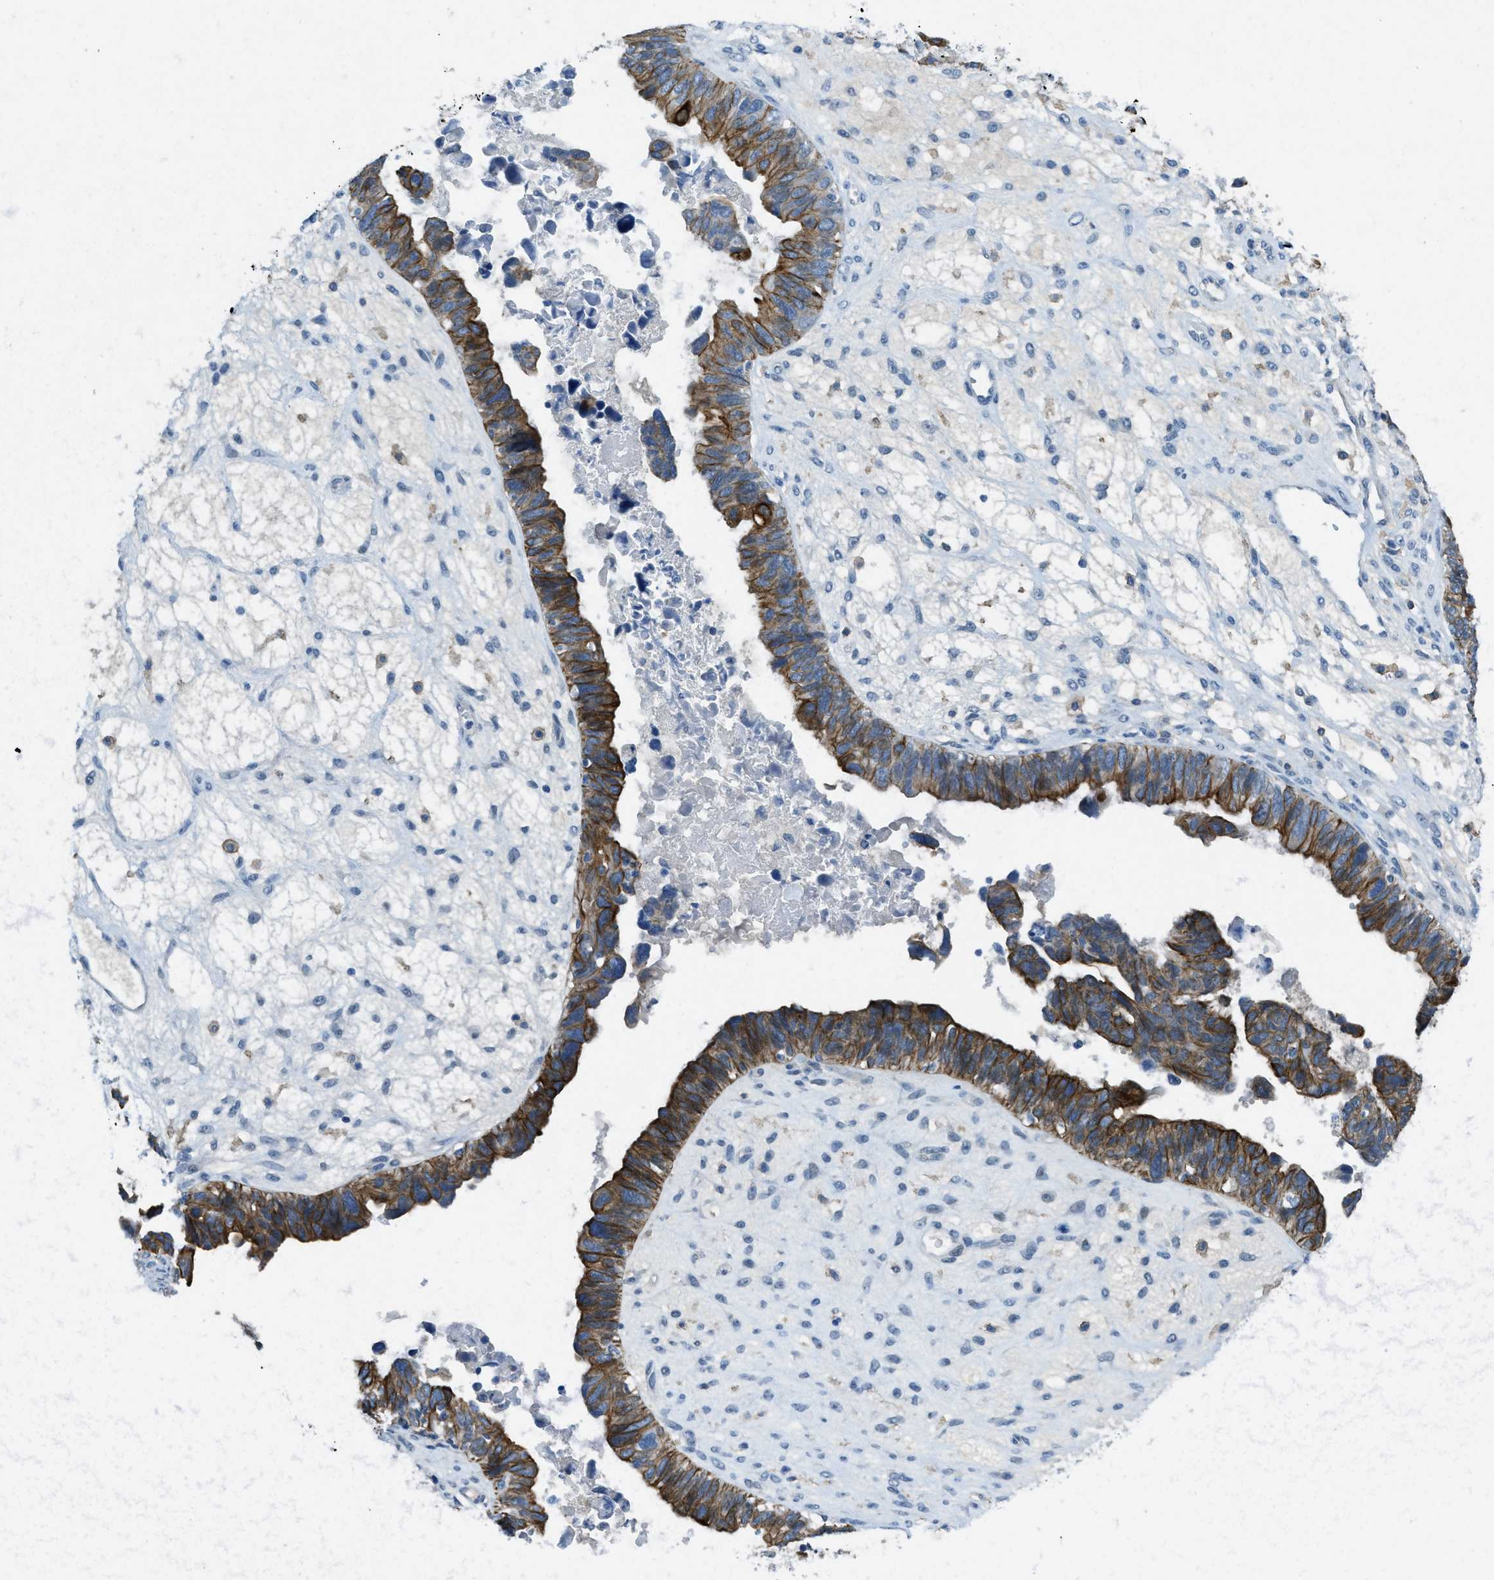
{"staining": {"intensity": "strong", "quantity": ">75%", "location": "cytoplasmic/membranous"}, "tissue": "ovarian cancer", "cell_type": "Tumor cells", "image_type": "cancer", "snomed": [{"axis": "morphology", "description": "Cystadenocarcinoma, serous, NOS"}, {"axis": "topography", "description": "Ovary"}], "caption": "Ovarian serous cystadenocarcinoma stained for a protein shows strong cytoplasmic/membranous positivity in tumor cells.", "gene": "KLHL8", "patient": {"sex": "female", "age": 79}}